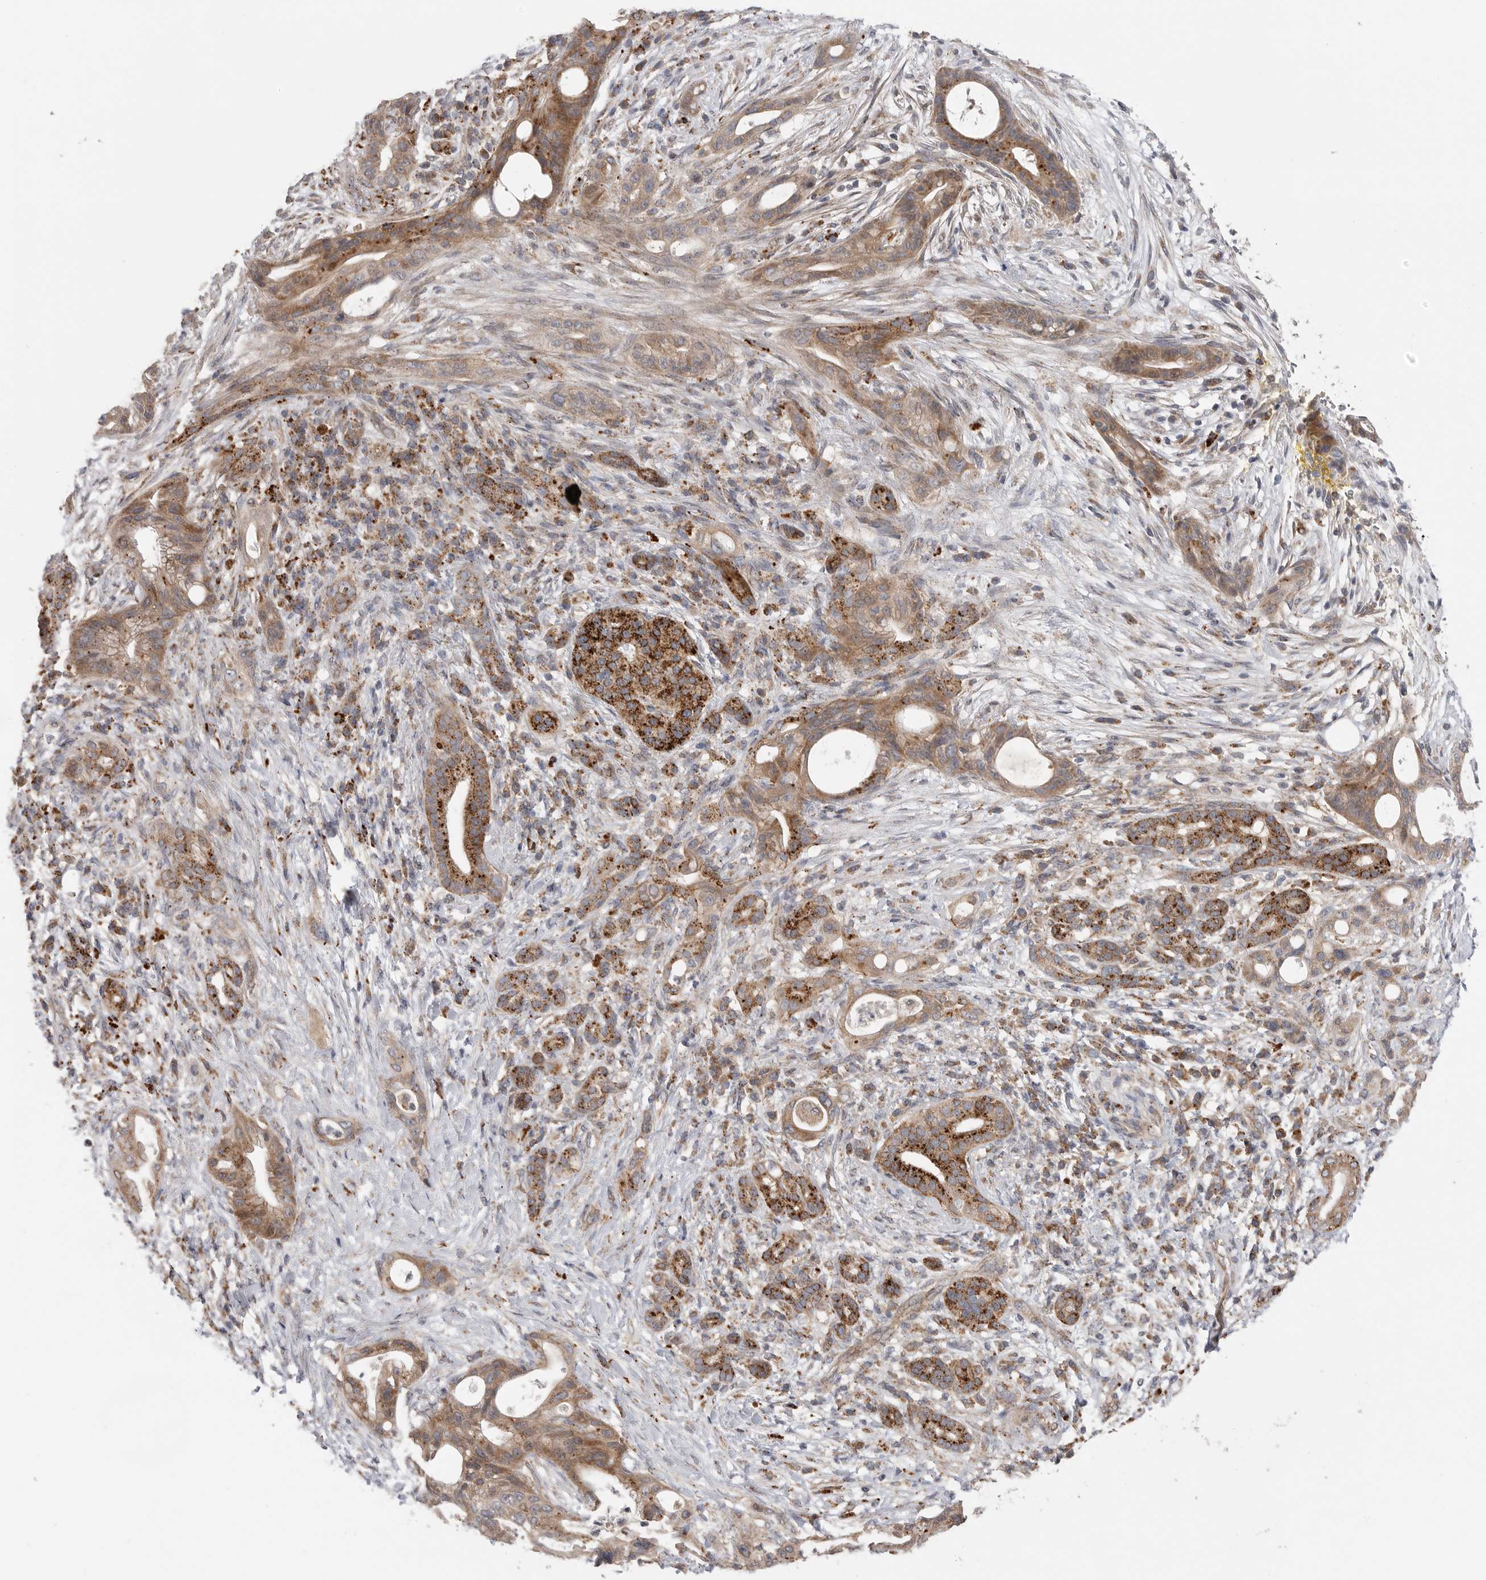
{"staining": {"intensity": "moderate", "quantity": ">75%", "location": "cytoplasmic/membranous"}, "tissue": "pancreatic cancer", "cell_type": "Tumor cells", "image_type": "cancer", "snomed": [{"axis": "morphology", "description": "Adenocarcinoma, NOS"}, {"axis": "topography", "description": "Pancreas"}], "caption": "This micrograph demonstrates immunohistochemistry (IHC) staining of human pancreatic cancer, with medium moderate cytoplasmic/membranous staining in about >75% of tumor cells.", "gene": "GALNS", "patient": {"sex": "male", "age": 58}}